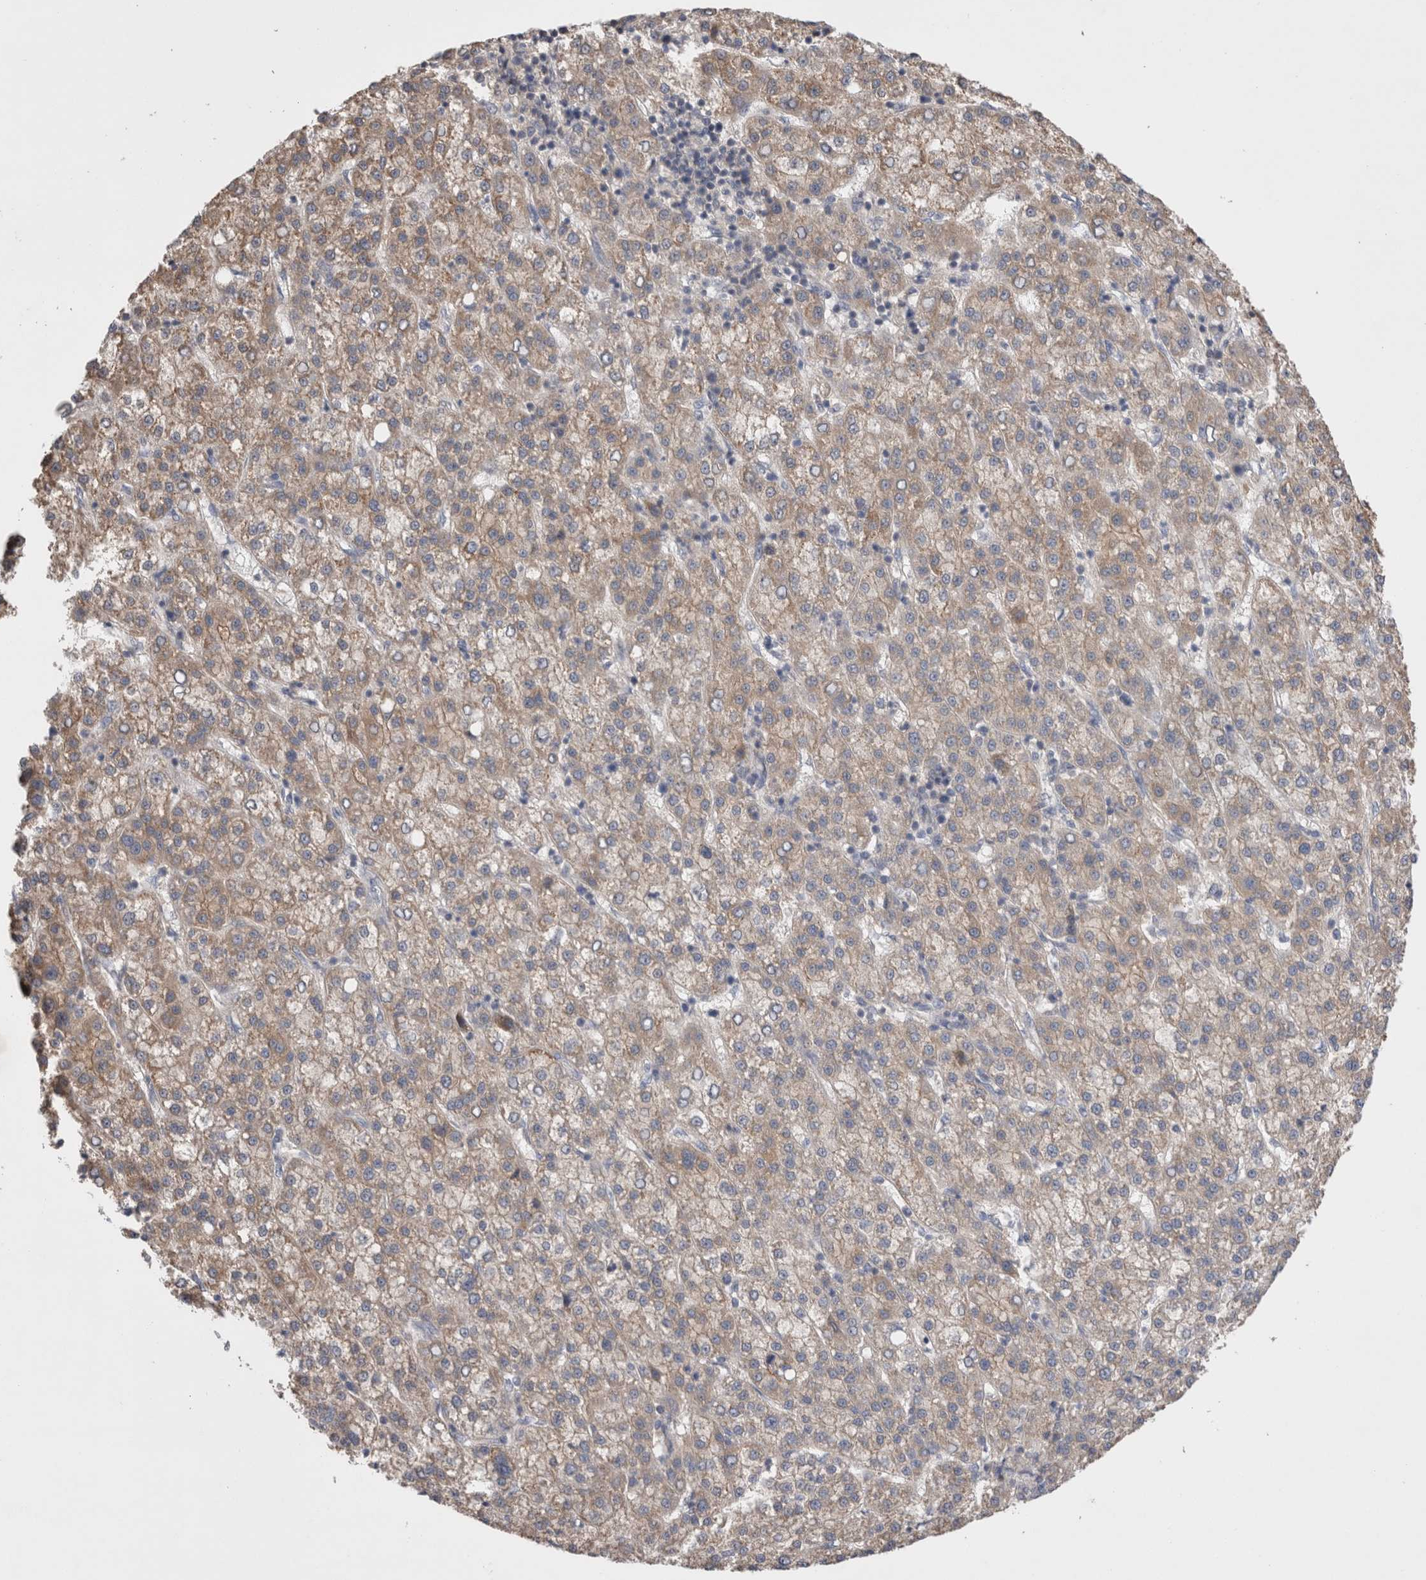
{"staining": {"intensity": "weak", "quantity": ">75%", "location": "cytoplasmic/membranous"}, "tissue": "liver cancer", "cell_type": "Tumor cells", "image_type": "cancer", "snomed": [{"axis": "morphology", "description": "Carcinoma, Hepatocellular, NOS"}, {"axis": "topography", "description": "Liver"}], "caption": "Human liver hepatocellular carcinoma stained for a protein (brown) exhibits weak cytoplasmic/membranous positive positivity in approximately >75% of tumor cells.", "gene": "OTOR", "patient": {"sex": "female", "age": 58}}